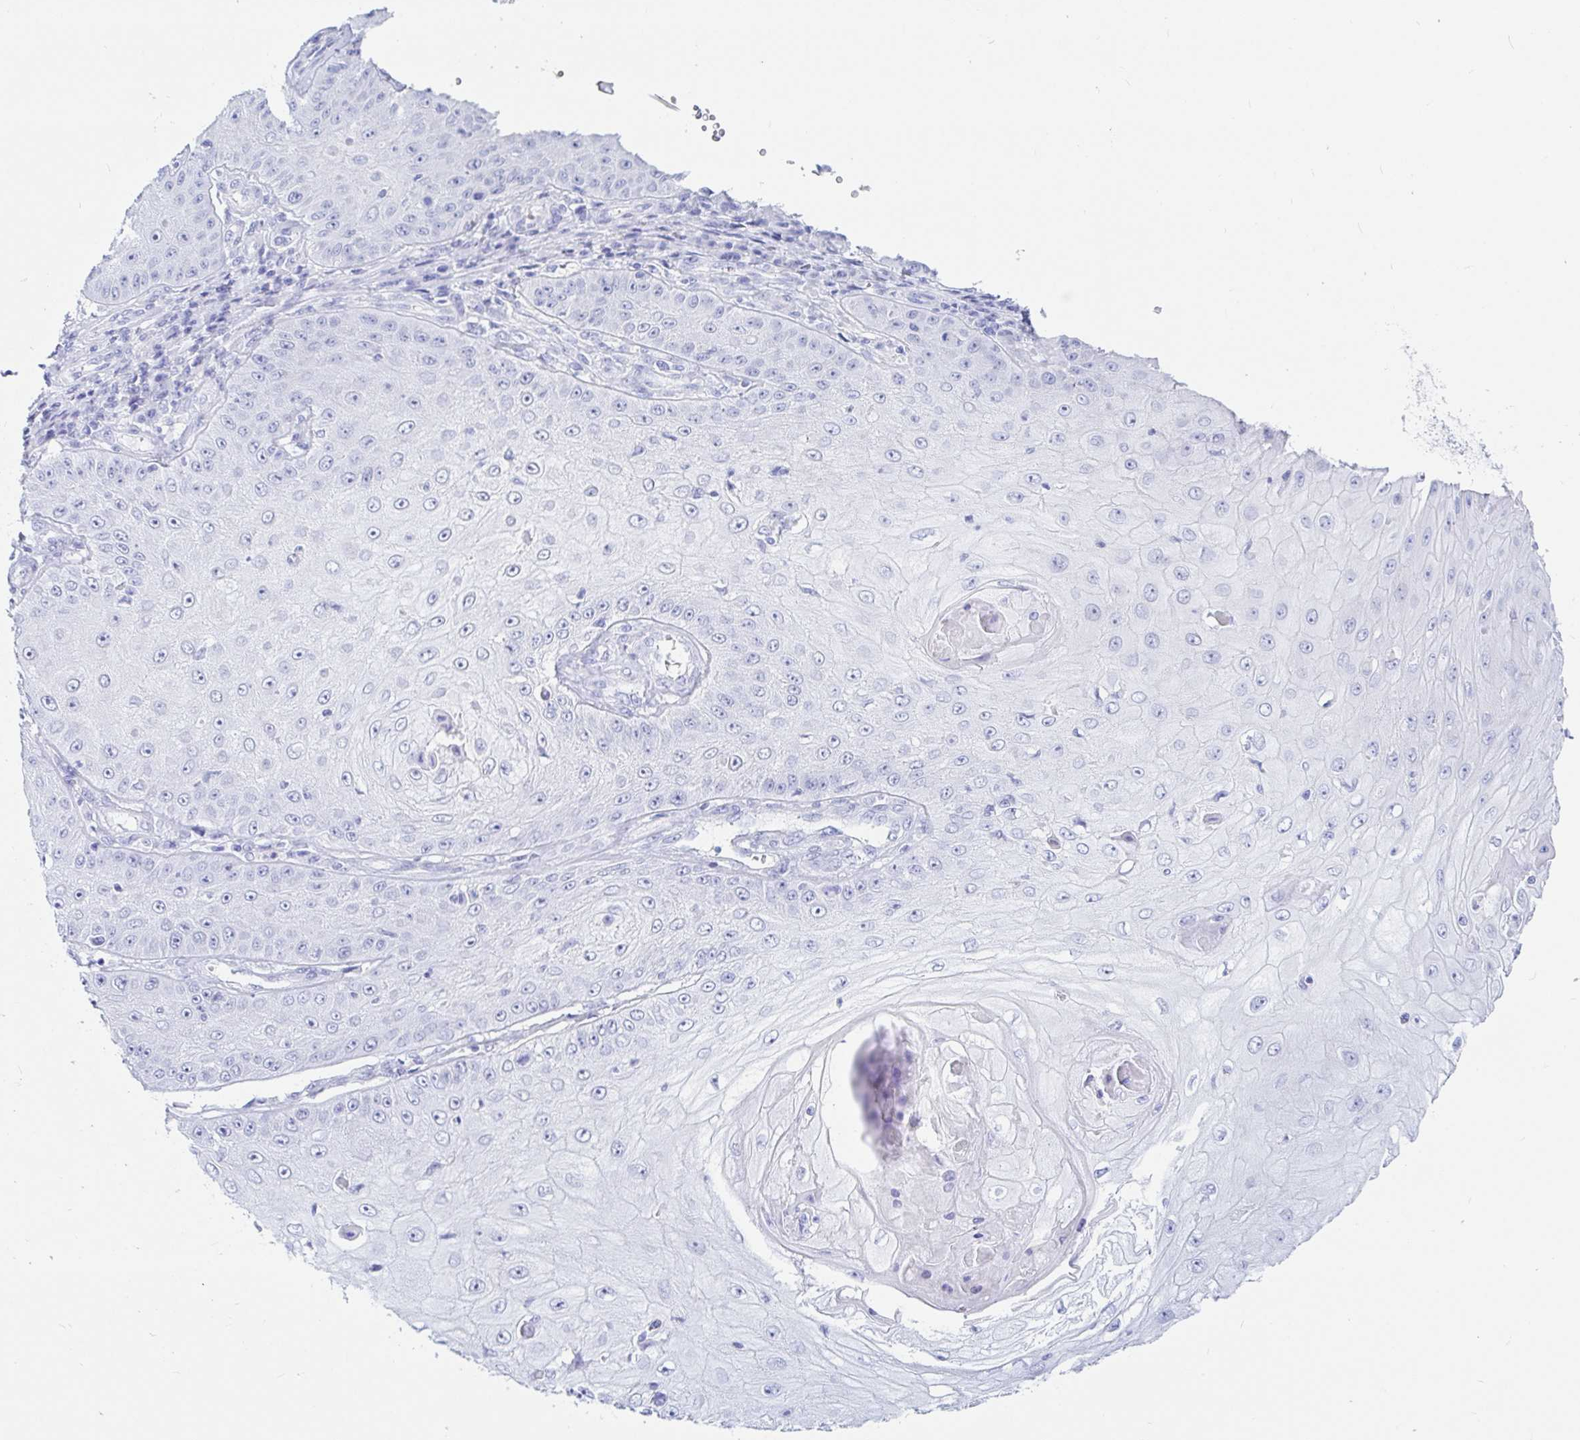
{"staining": {"intensity": "negative", "quantity": "none", "location": "none"}, "tissue": "skin cancer", "cell_type": "Tumor cells", "image_type": "cancer", "snomed": [{"axis": "morphology", "description": "Squamous cell carcinoma, NOS"}, {"axis": "topography", "description": "Skin"}], "caption": "A micrograph of human skin cancer is negative for staining in tumor cells.", "gene": "PPP1R1B", "patient": {"sex": "male", "age": 70}}